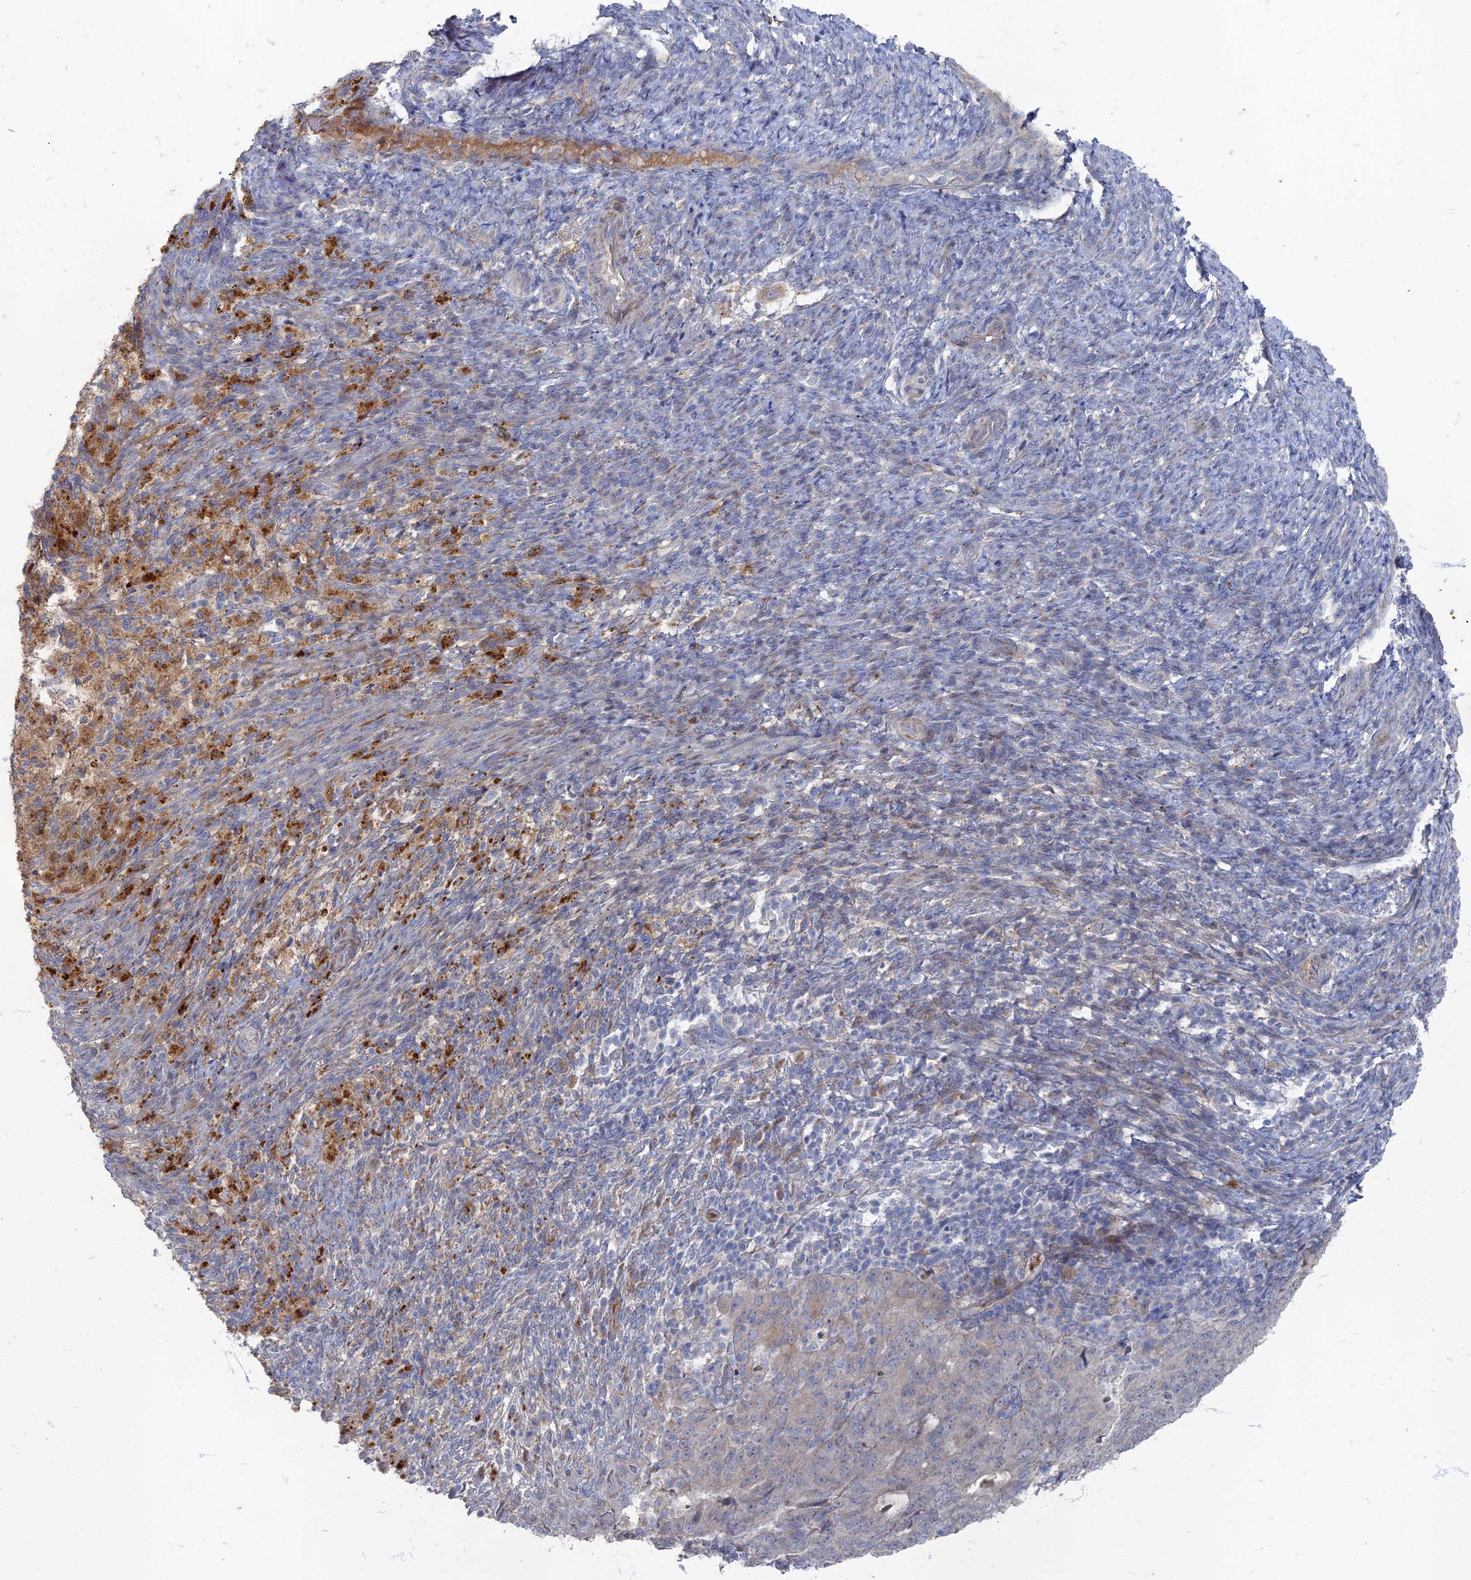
{"staining": {"intensity": "weak", "quantity": "<25%", "location": "cytoplasmic/membranous"}, "tissue": "endometrial cancer", "cell_type": "Tumor cells", "image_type": "cancer", "snomed": [{"axis": "morphology", "description": "Adenocarcinoma, NOS"}, {"axis": "topography", "description": "Endometrium"}], "caption": "Tumor cells show no significant protein staining in endometrial cancer (adenocarcinoma).", "gene": "TMEM128", "patient": {"sex": "female", "age": 70}}